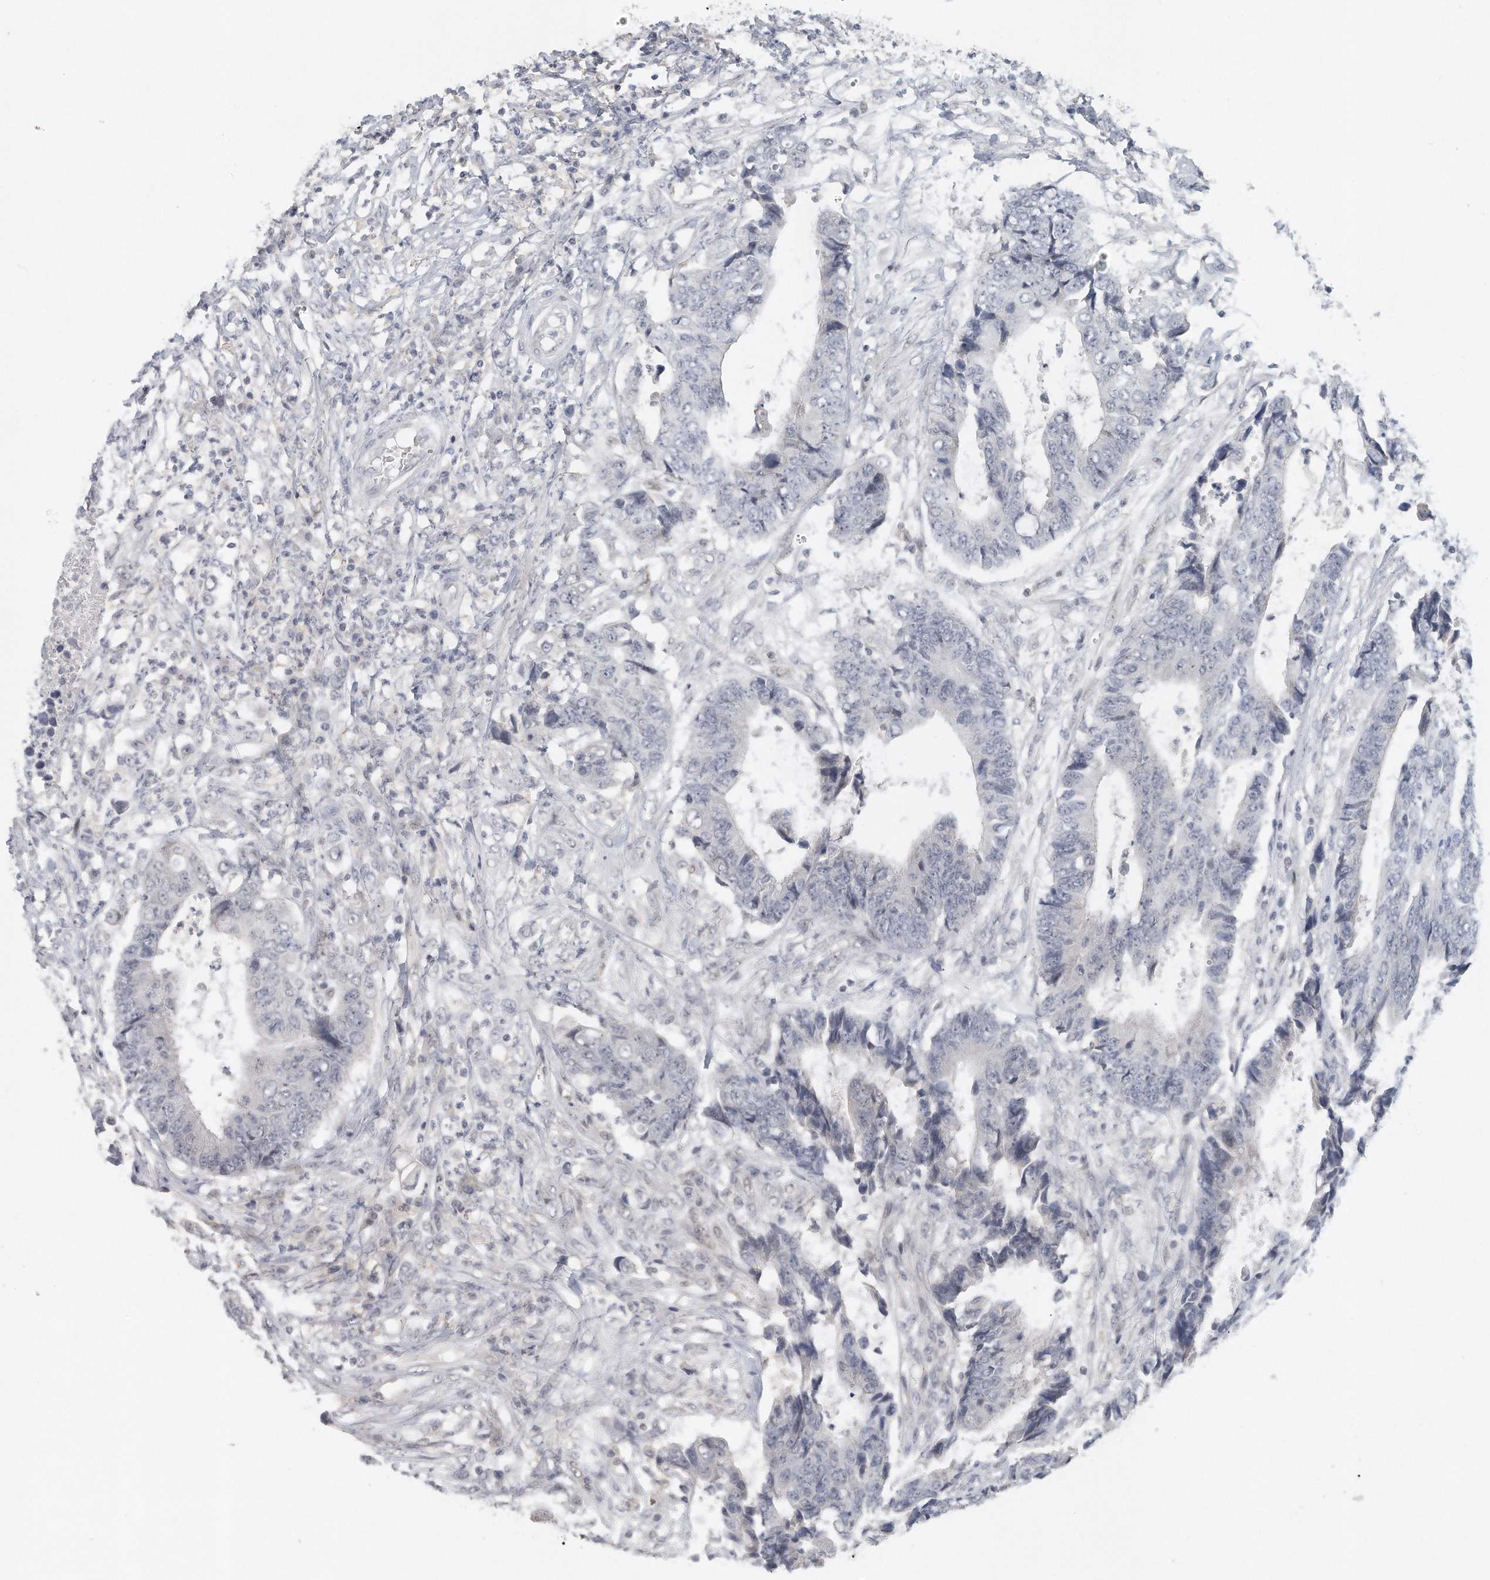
{"staining": {"intensity": "negative", "quantity": "none", "location": "none"}, "tissue": "colorectal cancer", "cell_type": "Tumor cells", "image_type": "cancer", "snomed": [{"axis": "morphology", "description": "Adenocarcinoma, NOS"}, {"axis": "topography", "description": "Rectum"}], "caption": "Tumor cells show no significant protein staining in colorectal cancer (adenocarcinoma). (DAB immunohistochemistry (IHC), high magnification).", "gene": "DDX43", "patient": {"sex": "male", "age": 84}}